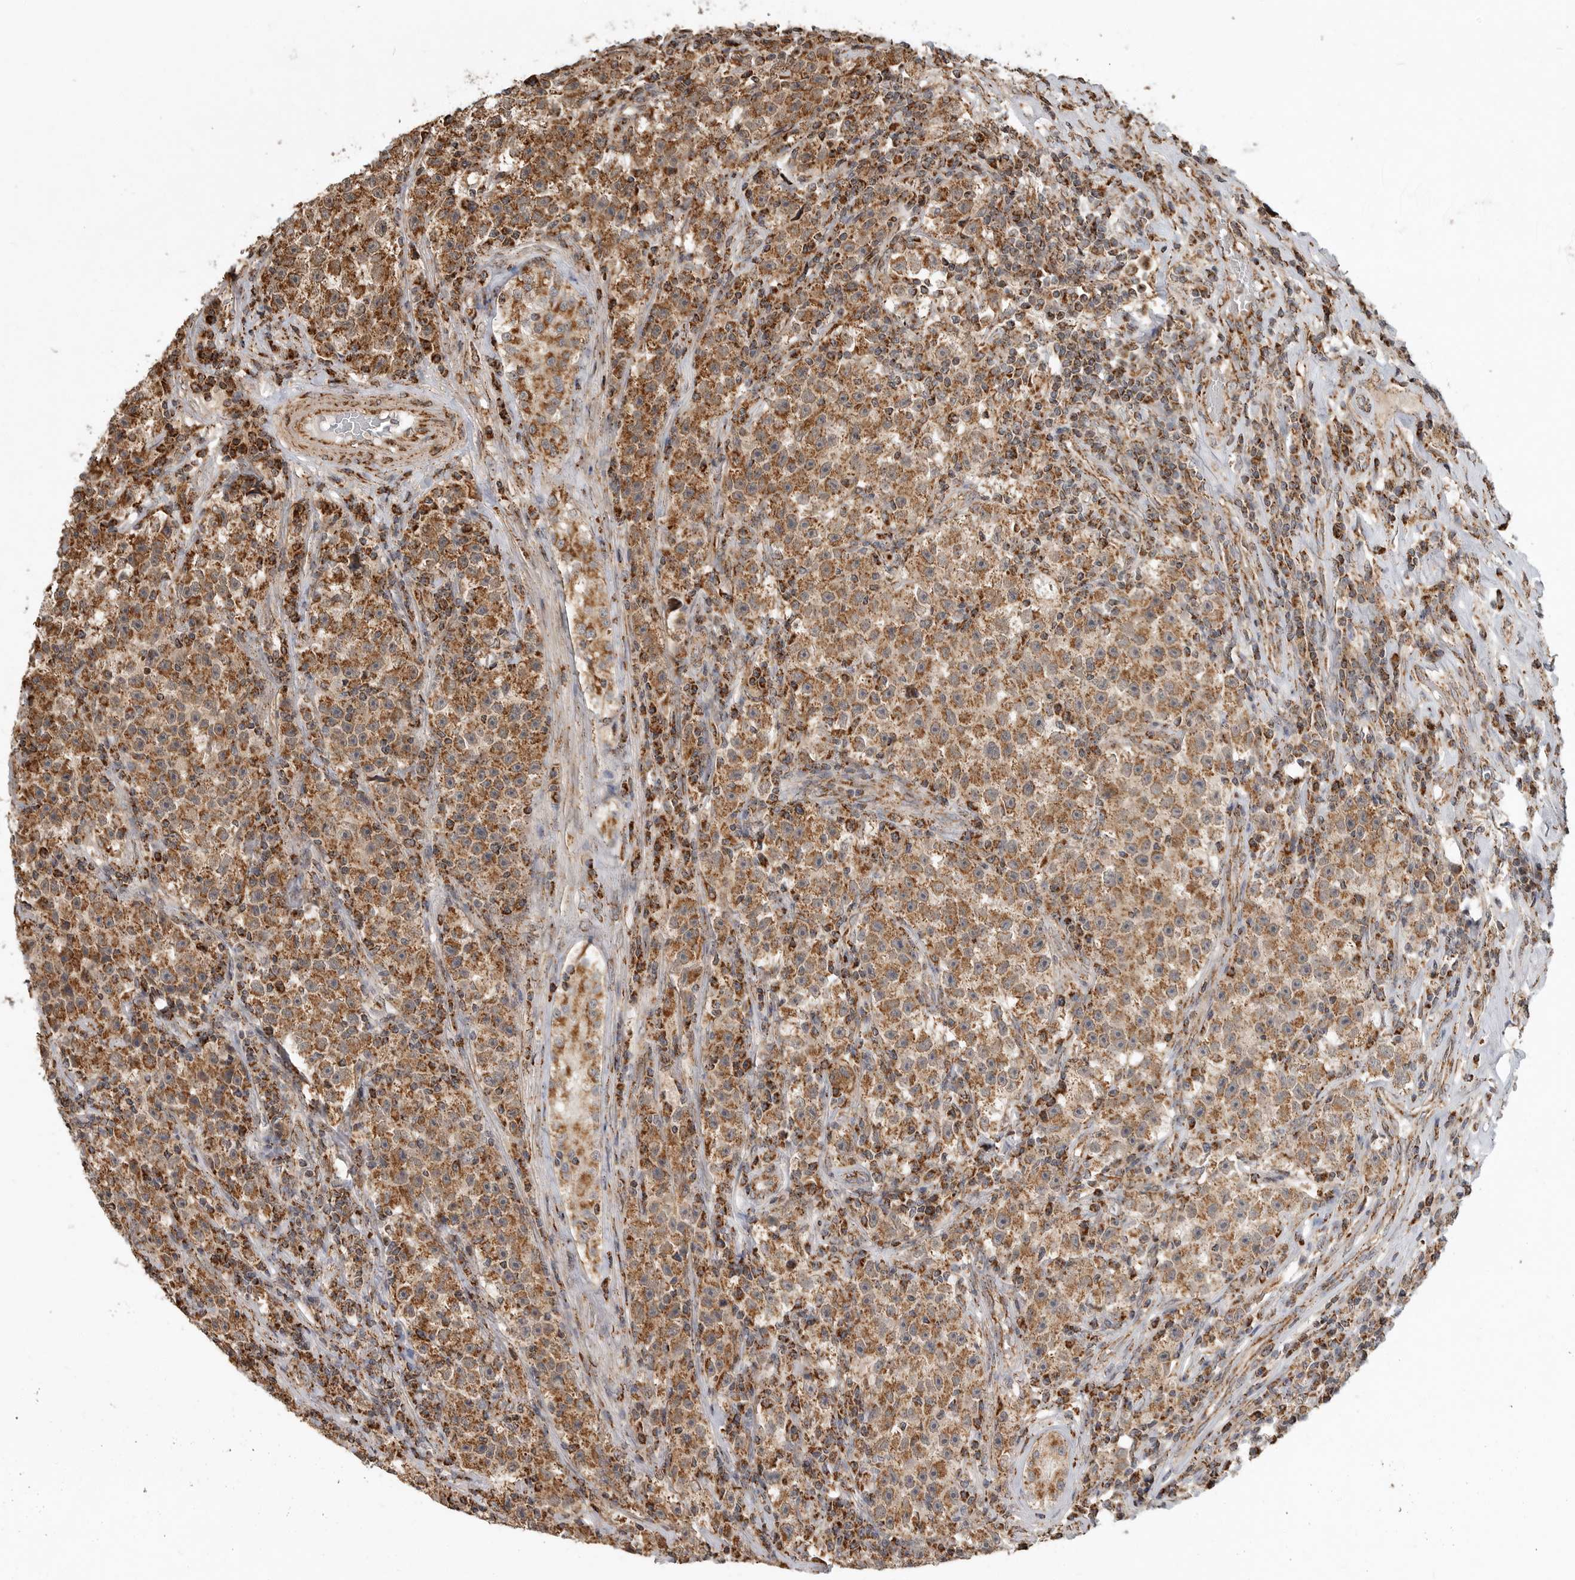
{"staining": {"intensity": "moderate", "quantity": ">75%", "location": "cytoplasmic/membranous"}, "tissue": "testis cancer", "cell_type": "Tumor cells", "image_type": "cancer", "snomed": [{"axis": "morphology", "description": "Seminoma, NOS"}, {"axis": "topography", "description": "Testis"}], "caption": "Testis seminoma stained with a brown dye exhibits moderate cytoplasmic/membranous positive staining in approximately >75% of tumor cells.", "gene": "GCNT2", "patient": {"sex": "male", "age": 22}}